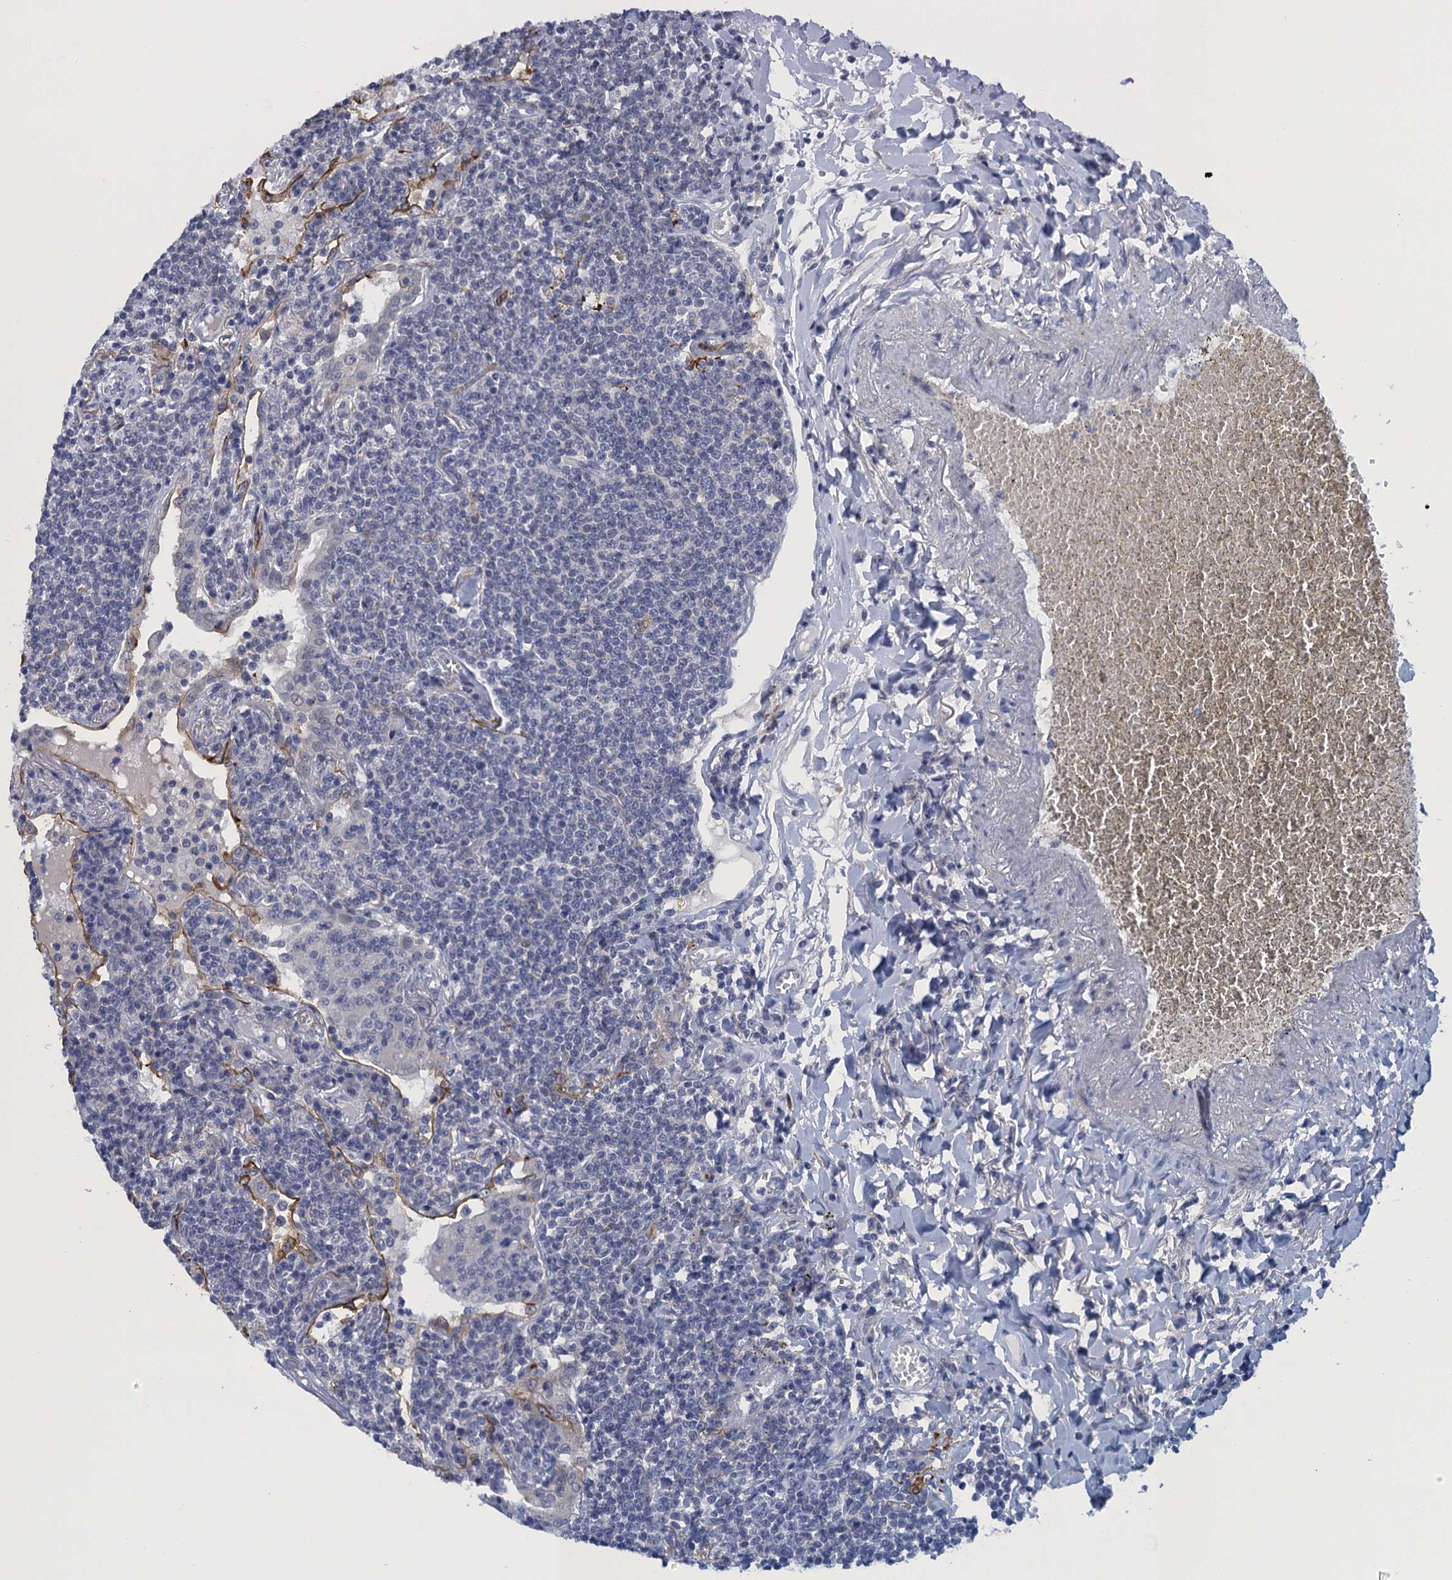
{"staining": {"intensity": "negative", "quantity": "none", "location": "none"}, "tissue": "lymphoma", "cell_type": "Tumor cells", "image_type": "cancer", "snomed": [{"axis": "morphology", "description": "Malignant lymphoma, non-Hodgkin's type, Low grade"}, {"axis": "topography", "description": "Lung"}], "caption": "The micrograph reveals no staining of tumor cells in lymphoma. Nuclei are stained in blue.", "gene": "SCEL", "patient": {"sex": "female", "age": 71}}